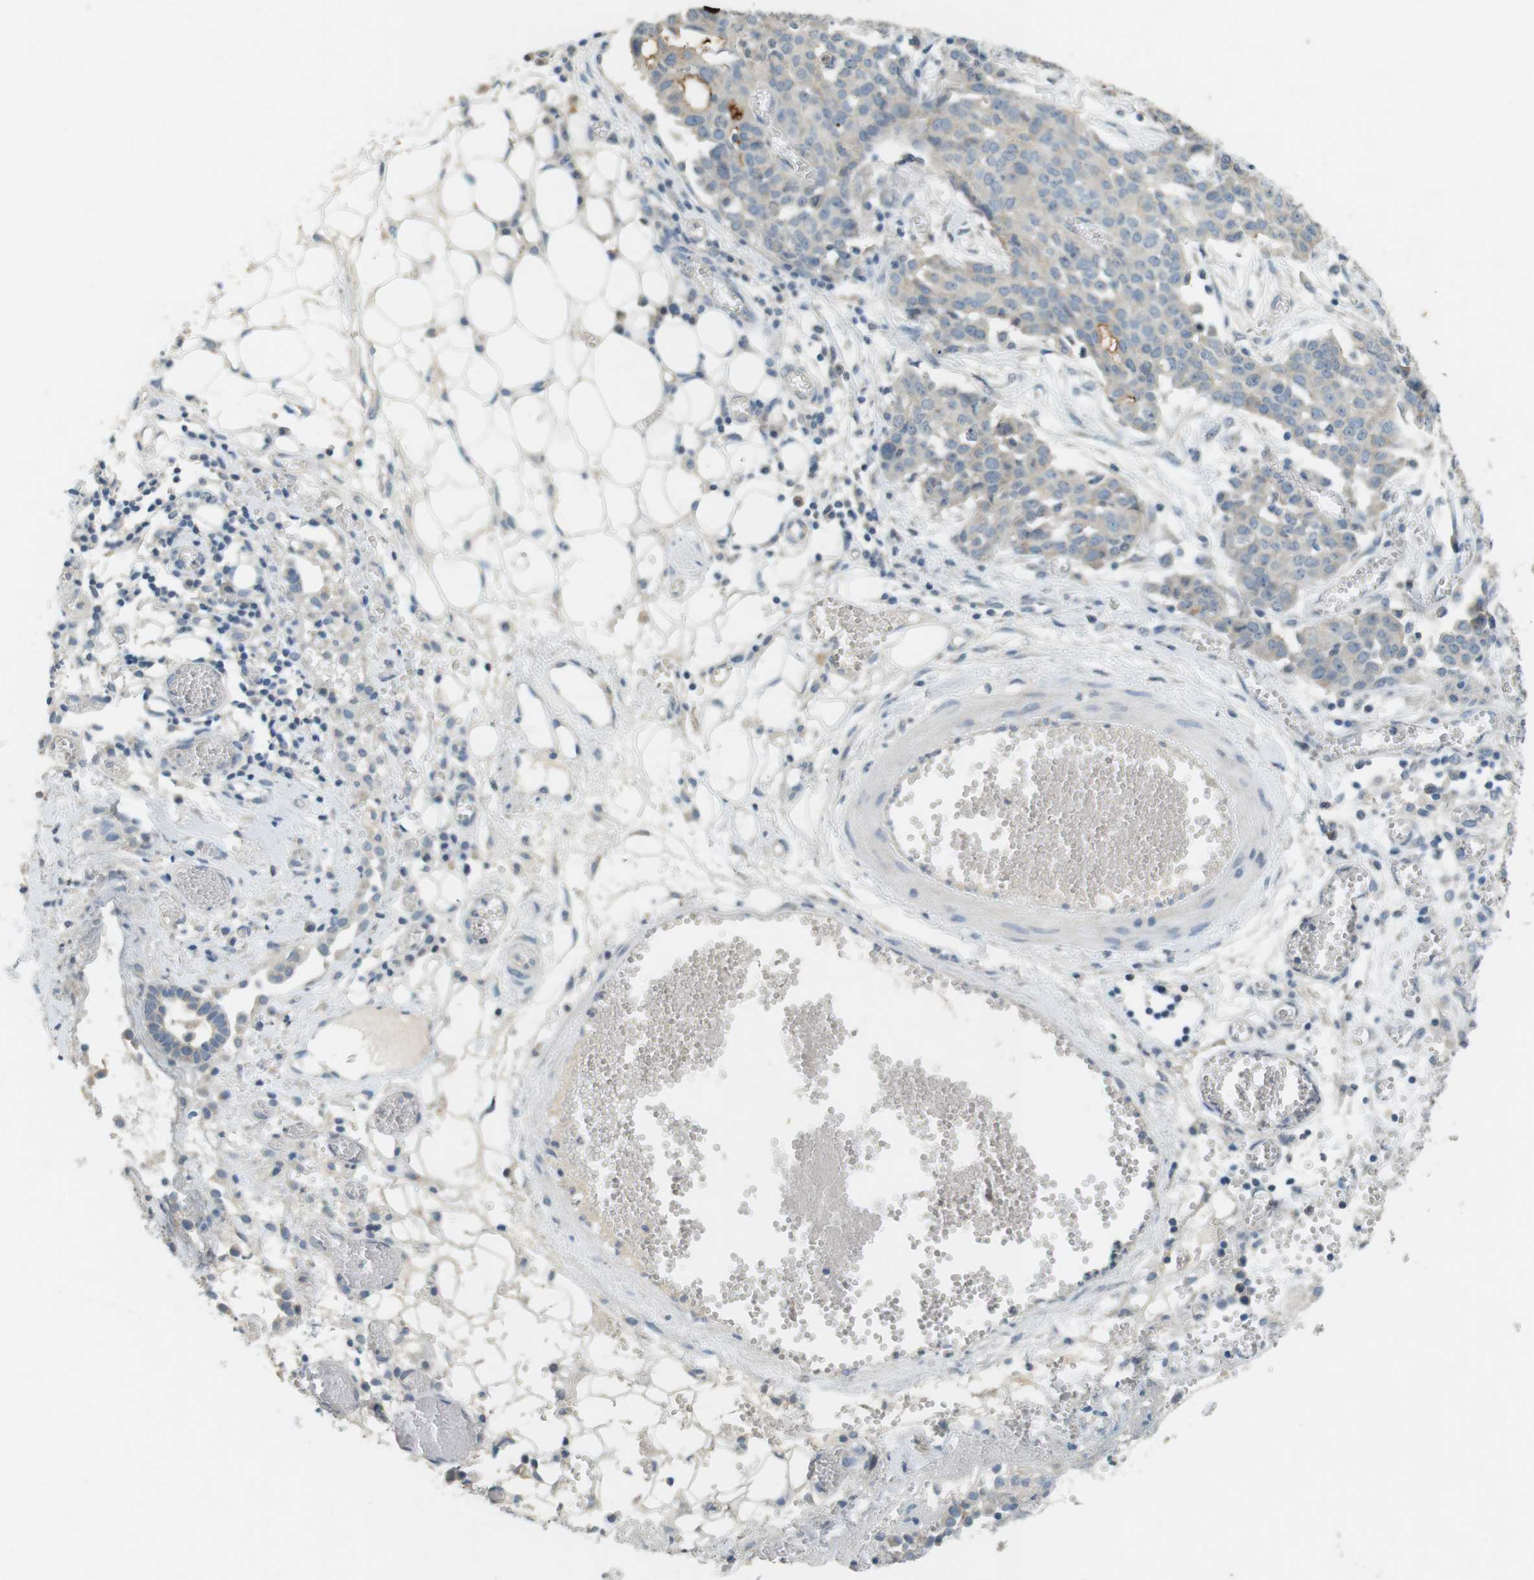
{"staining": {"intensity": "weak", "quantity": ">75%", "location": "cytoplasmic/membranous"}, "tissue": "ovarian cancer", "cell_type": "Tumor cells", "image_type": "cancer", "snomed": [{"axis": "morphology", "description": "Cystadenocarcinoma, serous, NOS"}, {"axis": "topography", "description": "Soft tissue"}, {"axis": "topography", "description": "Ovary"}], "caption": "Immunohistochemistry image of ovarian cancer (serous cystadenocarcinoma) stained for a protein (brown), which reveals low levels of weak cytoplasmic/membranous staining in approximately >75% of tumor cells.", "gene": "MUC5B", "patient": {"sex": "female", "age": 57}}